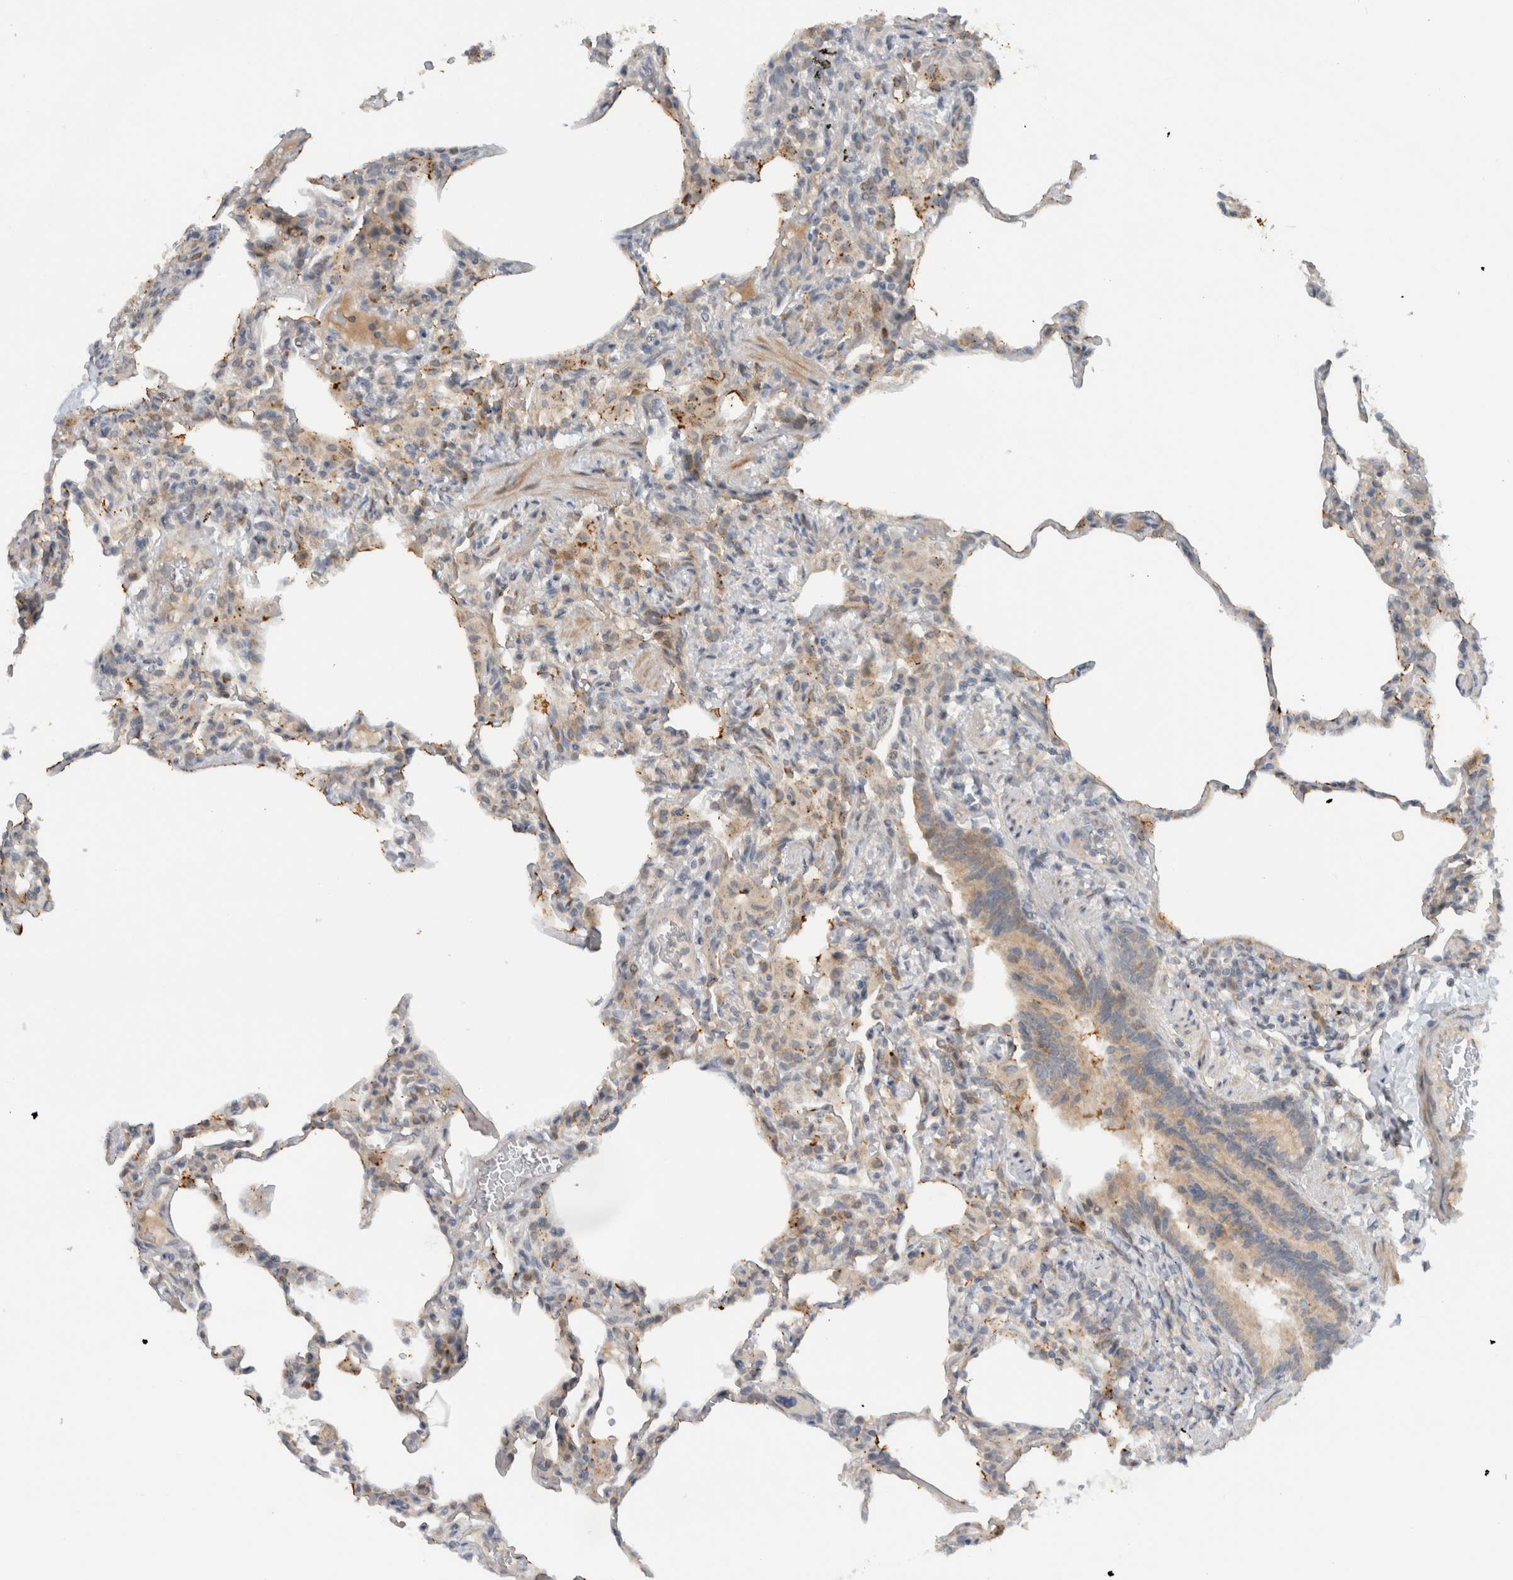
{"staining": {"intensity": "weak", "quantity": "<25%", "location": "cytoplasmic/membranous"}, "tissue": "lung", "cell_type": "Alveolar cells", "image_type": "normal", "snomed": [{"axis": "morphology", "description": "Normal tissue, NOS"}, {"axis": "topography", "description": "Lung"}], "caption": "High power microscopy histopathology image of an IHC histopathology image of benign lung, revealing no significant positivity in alveolar cells.", "gene": "ERCC6L2", "patient": {"sex": "male", "age": 20}}